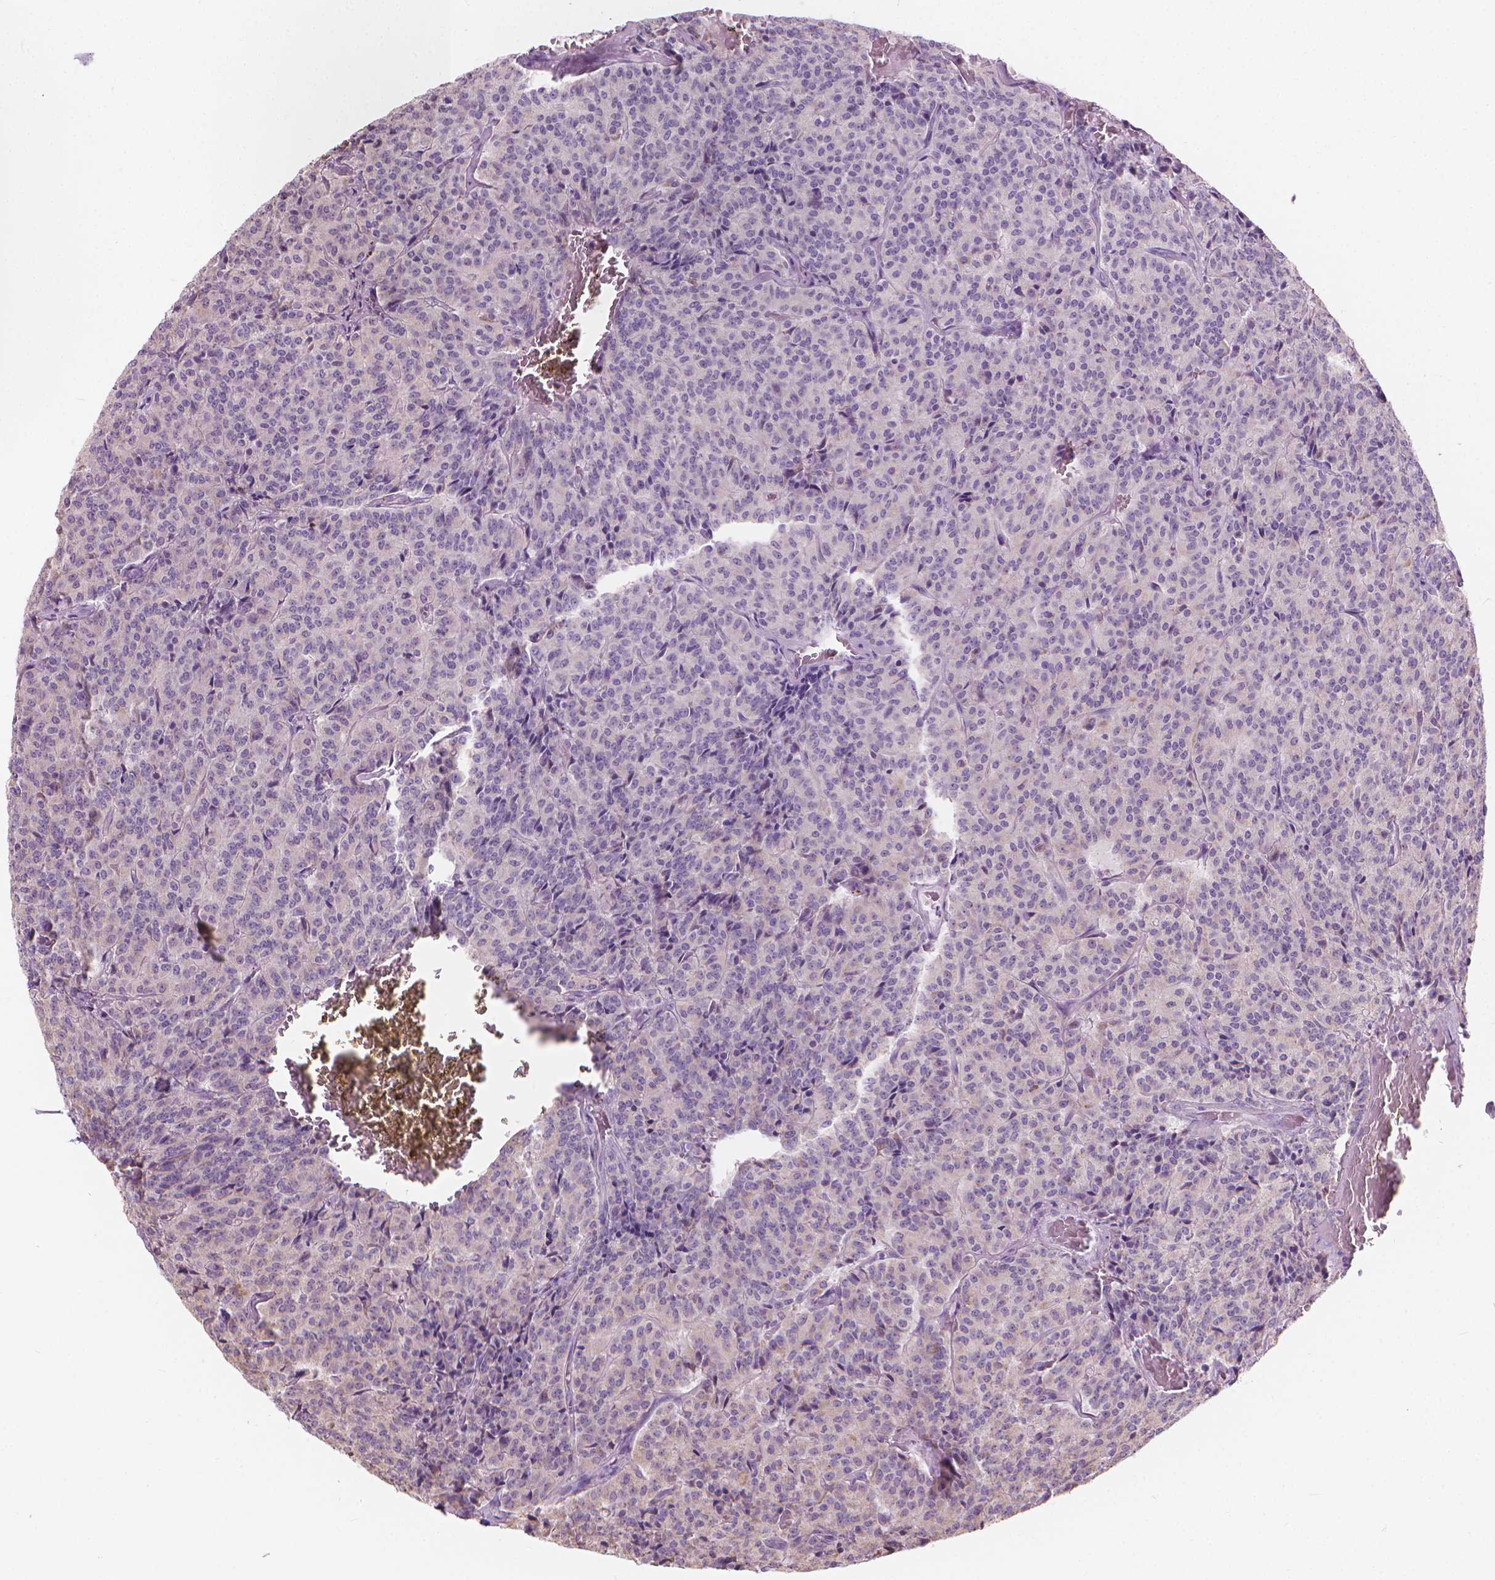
{"staining": {"intensity": "negative", "quantity": "none", "location": "none"}, "tissue": "carcinoid", "cell_type": "Tumor cells", "image_type": "cancer", "snomed": [{"axis": "morphology", "description": "Carcinoid, malignant, NOS"}, {"axis": "topography", "description": "Lung"}], "caption": "There is no significant staining in tumor cells of carcinoid. (Immunohistochemistry, brightfield microscopy, high magnification).", "gene": "GPRC5A", "patient": {"sex": "male", "age": 70}}